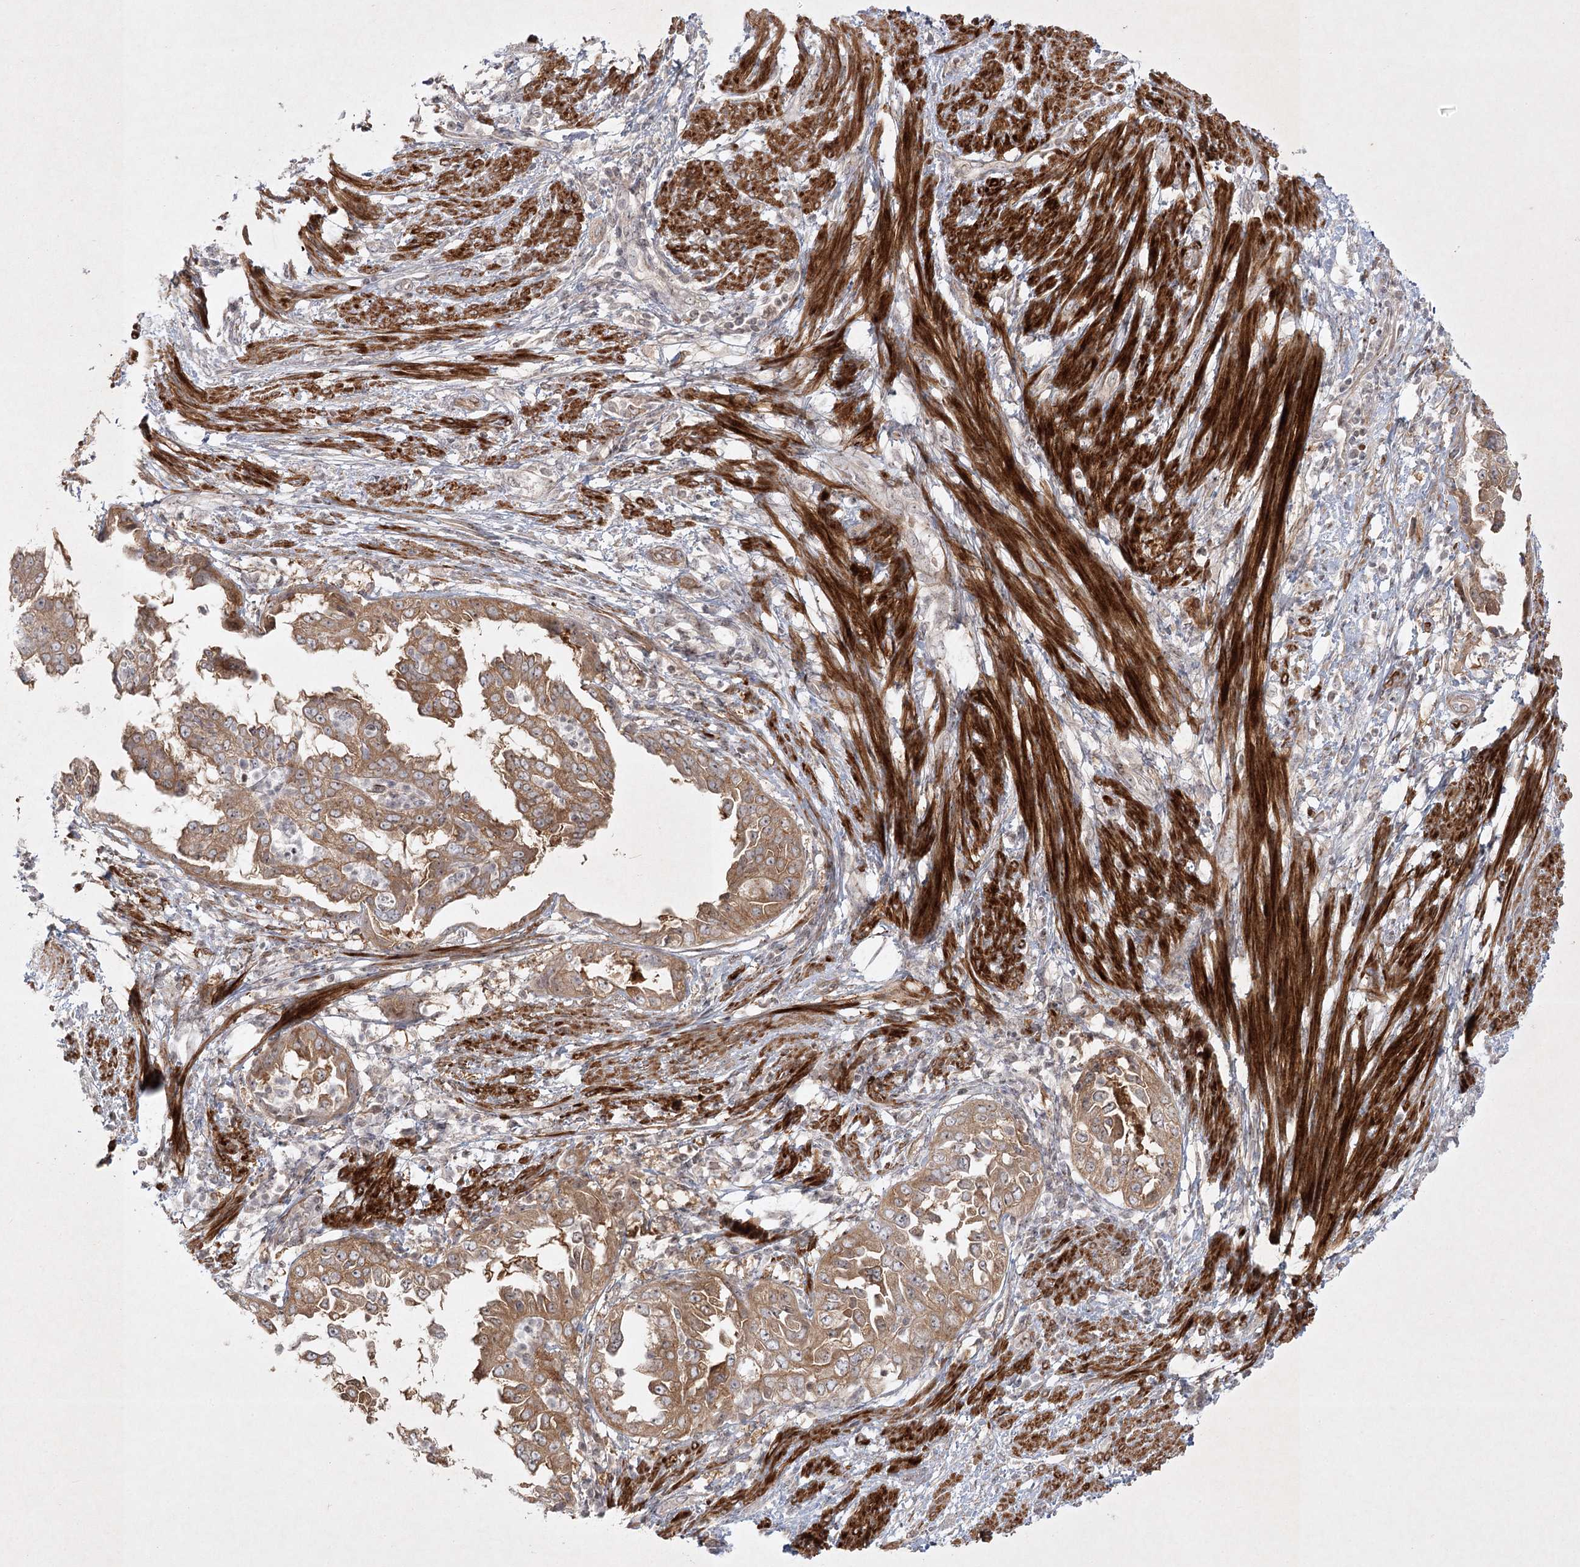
{"staining": {"intensity": "strong", "quantity": "25%-75%", "location": "cytoplasmic/membranous"}, "tissue": "endometrial cancer", "cell_type": "Tumor cells", "image_type": "cancer", "snomed": [{"axis": "morphology", "description": "Adenocarcinoma, NOS"}, {"axis": "topography", "description": "Endometrium"}], "caption": "Human endometrial cancer (adenocarcinoma) stained with a brown dye demonstrates strong cytoplasmic/membranous positive expression in about 25%-75% of tumor cells.", "gene": "SH2D3A", "patient": {"sex": "female", "age": 85}}